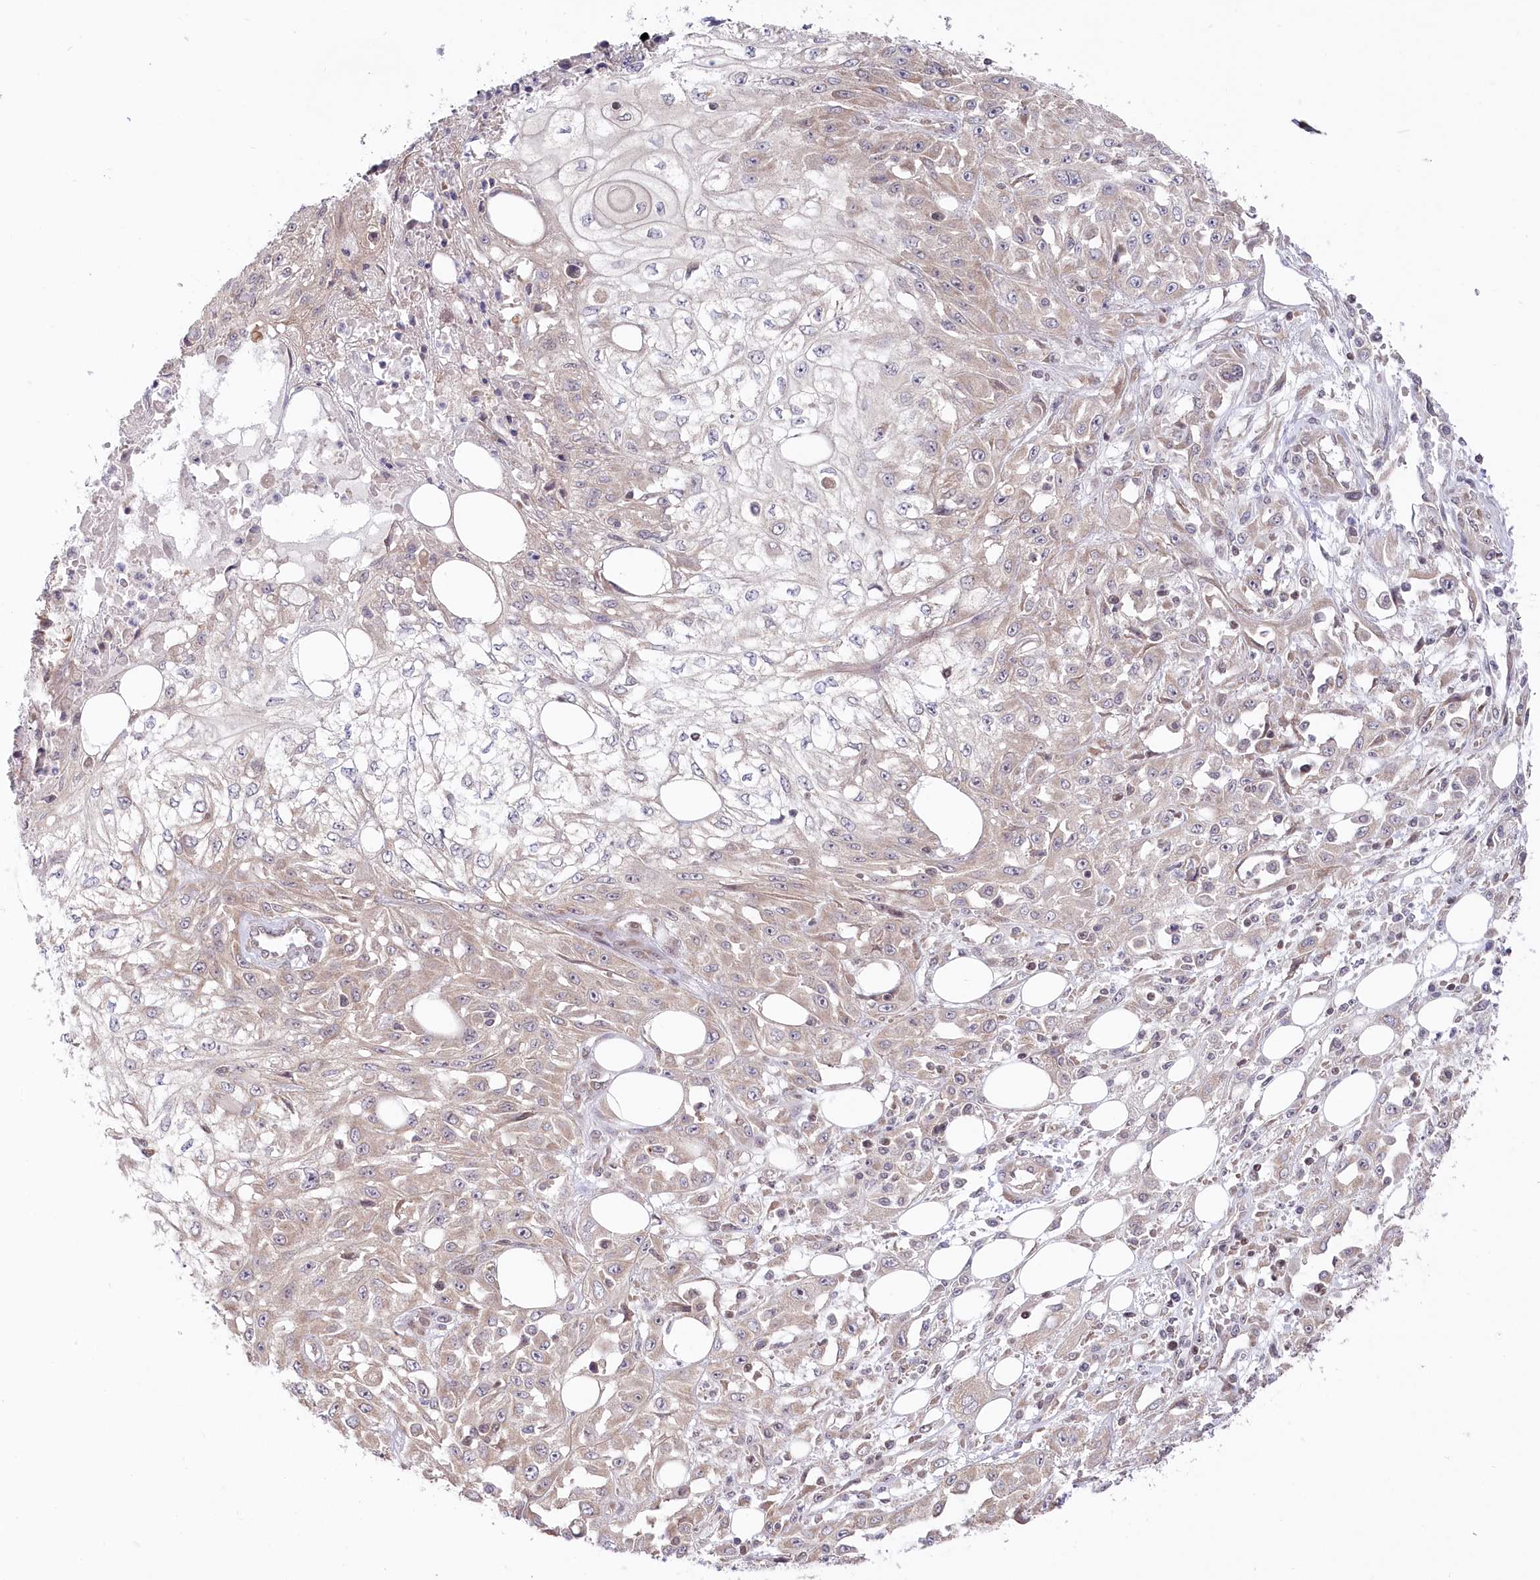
{"staining": {"intensity": "negative", "quantity": "none", "location": "none"}, "tissue": "skin cancer", "cell_type": "Tumor cells", "image_type": "cancer", "snomed": [{"axis": "morphology", "description": "Squamous cell carcinoma, NOS"}, {"axis": "morphology", "description": "Squamous cell carcinoma, metastatic, NOS"}, {"axis": "topography", "description": "Skin"}, {"axis": "topography", "description": "Lymph node"}], "caption": "Immunohistochemistry (IHC) of human skin squamous cell carcinoma demonstrates no staining in tumor cells.", "gene": "CGGBP1", "patient": {"sex": "male", "age": 75}}